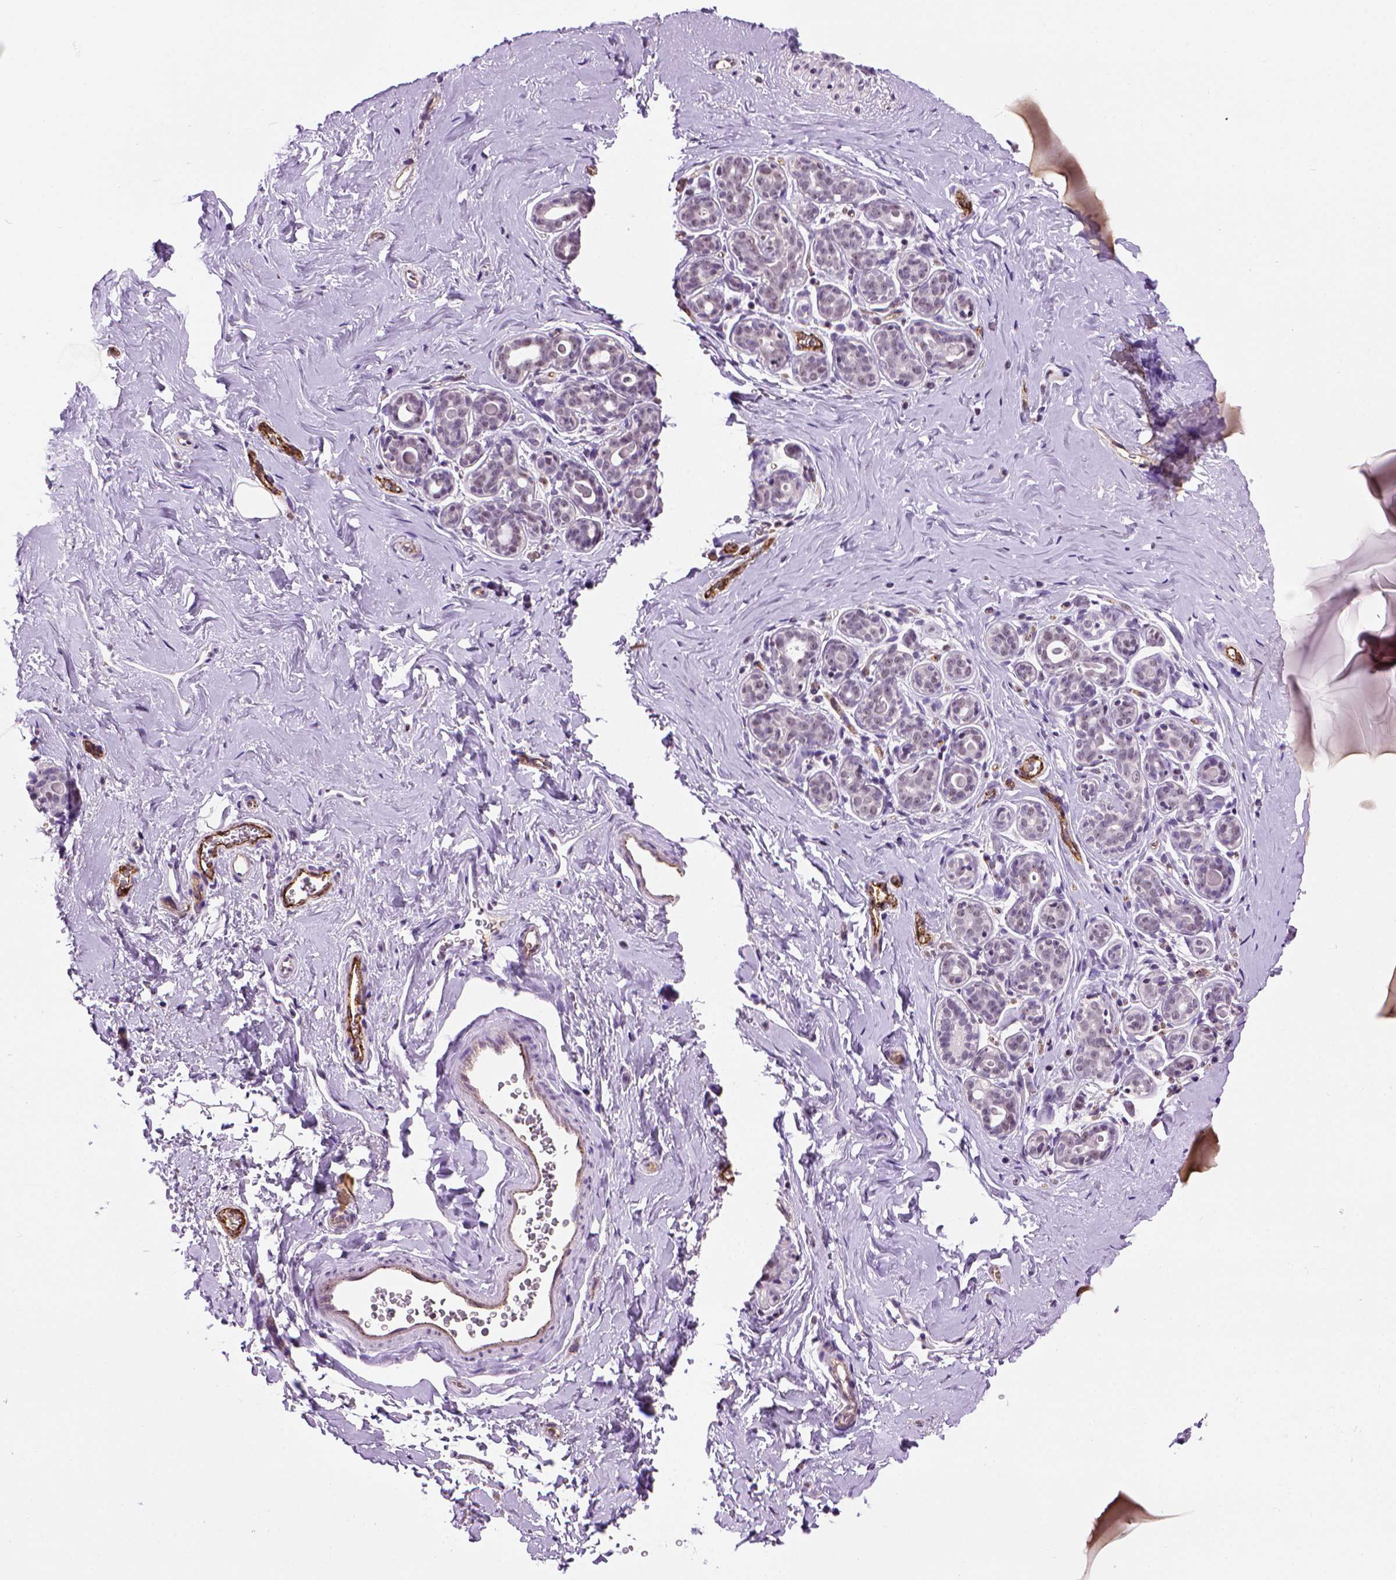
{"staining": {"intensity": "negative", "quantity": "none", "location": "none"}, "tissue": "breast", "cell_type": "Adipocytes", "image_type": "normal", "snomed": [{"axis": "morphology", "description": "Normal tissue, NOS"}, {"axis": "topography", "description": "Skin"}, {"axis": "topography", "description": "Breast"}], "caption": "Immunohistochemistry (IHC) photomicrograph of benign breast: breast stained with DAB (3,3'-diaminobenzidine) shows no significant protein staining in adipocytes.", "gene": "VWF", "patient": {"sex": "female", "age": 43}}